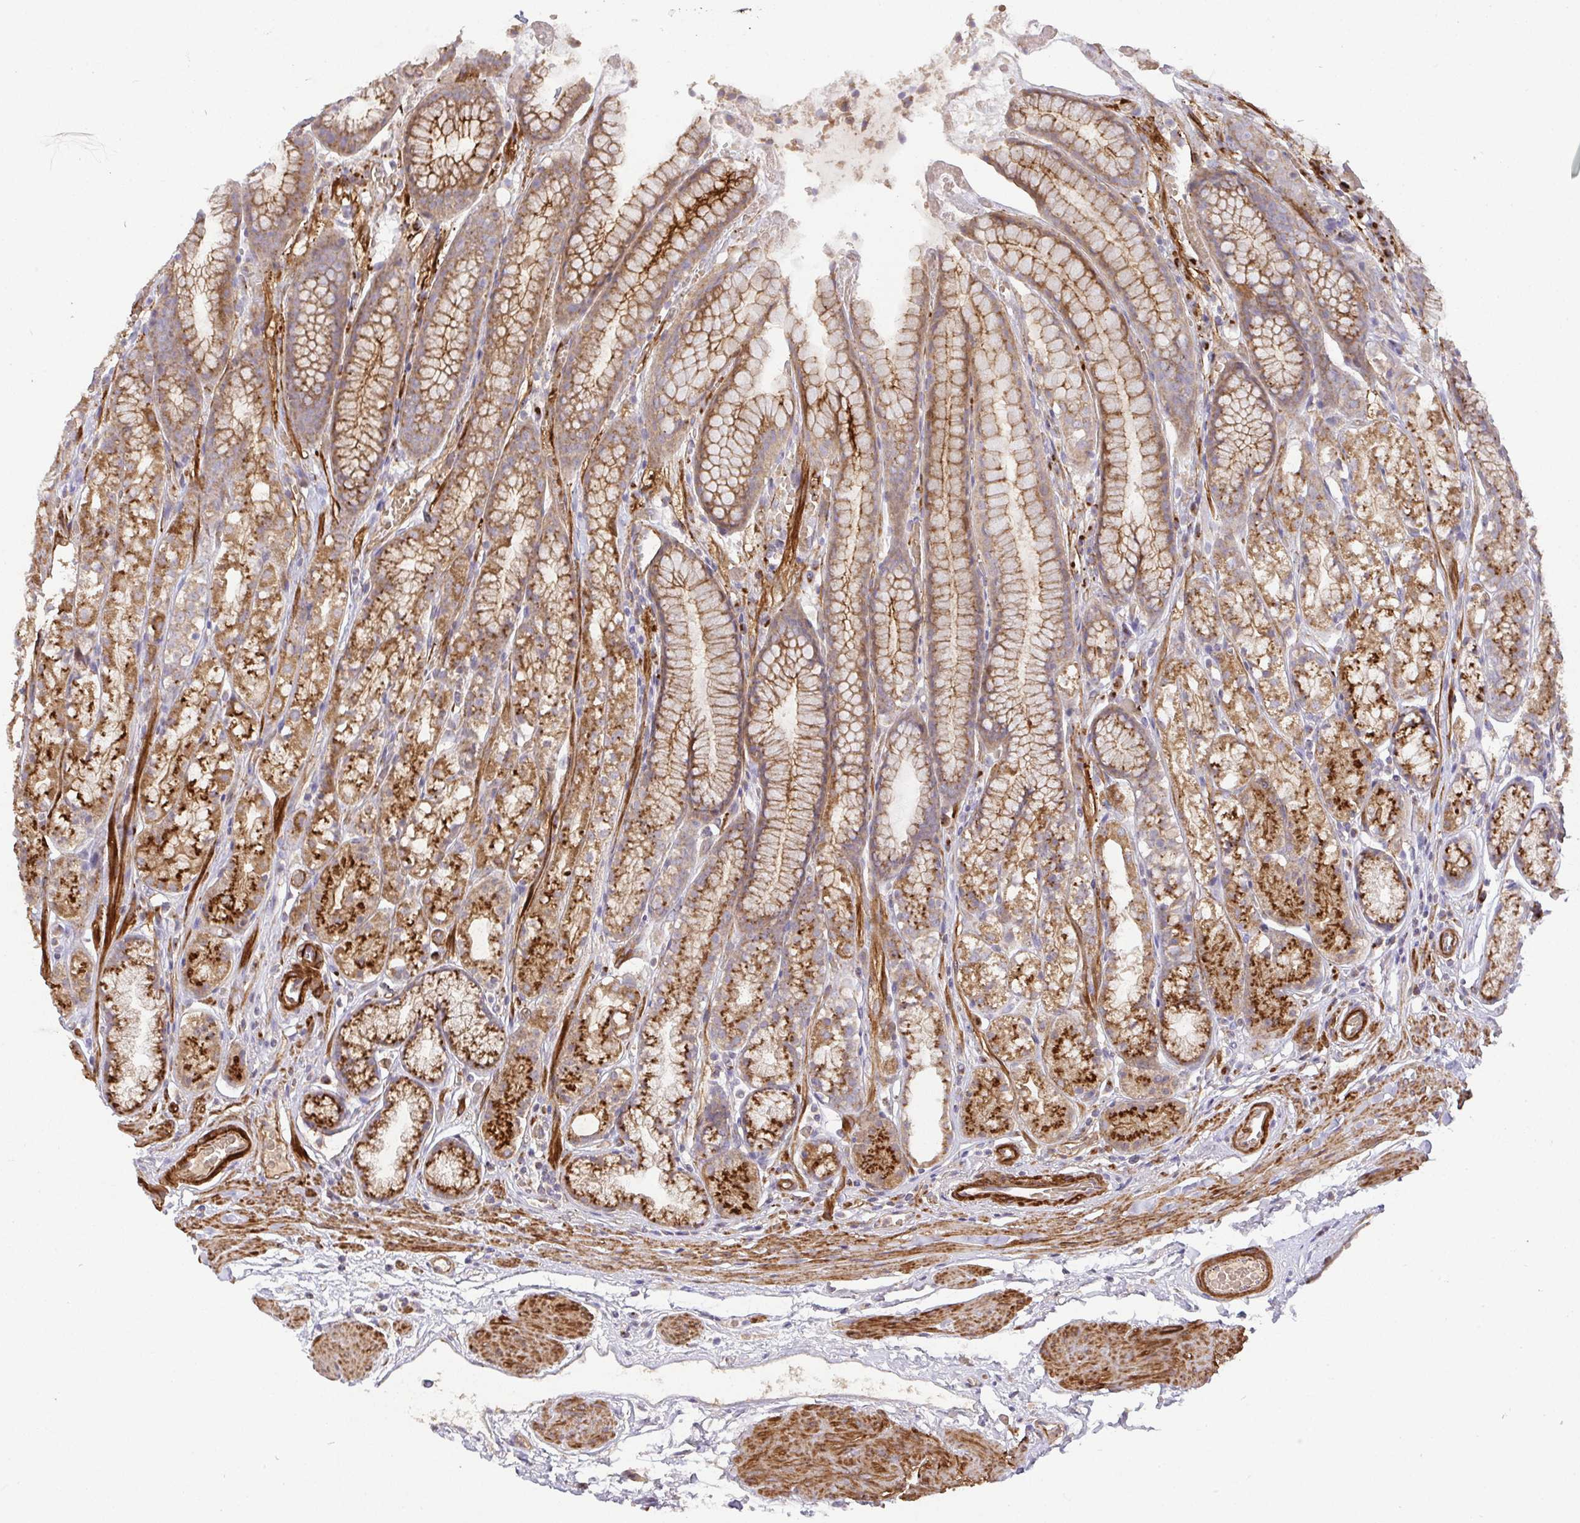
{"staining": {"intensity": "moderate", "quantity": ">75%", "location": "cytoplasmic/membranous"}, "tissue": "stomach", "cell_type": "Glandular cells", "image_type": "normal", "snomed": [{"axis": "morphology", "description": "Normal tissue, NOS"}, {"axis": "topography", "description": "Smooth muscle"}, {"axis": "topography", "description": "Stomach"}], "caption": "Glandular cells demonstrate moderate cytoplasmic/membranous expression in about >75% of cells in normal stomach.", "gene": "TM9SF4", "patient": {"sex": "male", "age": 70}}